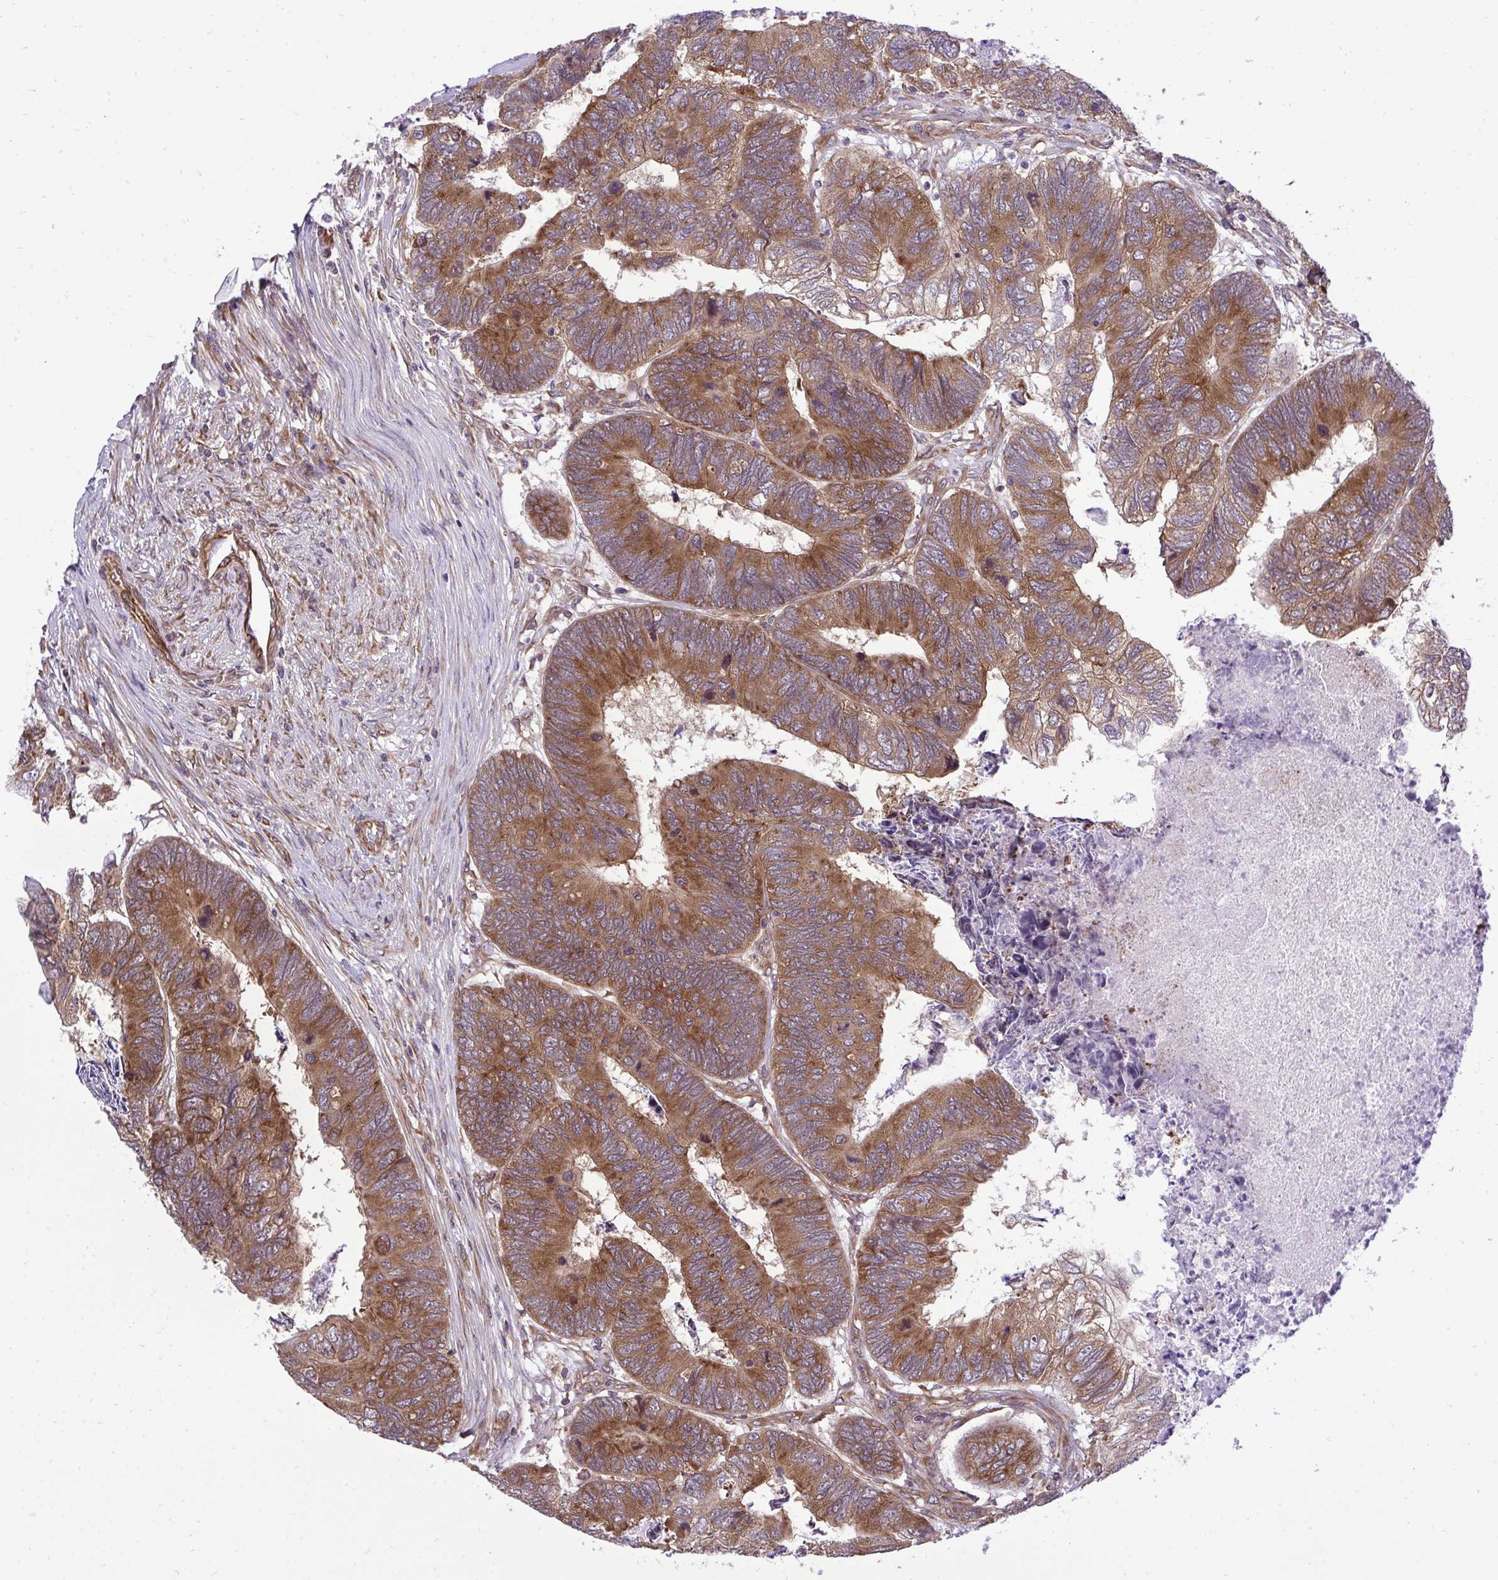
{"staining": {"intensity": "strong", "quantity": ">75%", "location": "cytoplasmic/membranous"}, "tissue": "colorectal cancer", "cell_type": "Tumor cells", "image_type": "cancer", "snomed": [{"axis": "morphology", "description": "Adenocarcinoma, NOS"}, {"axis": "topography", "description": "Colon"}], "caption": "Tumor cells reveal high levels of strong cytoplasmic/membranous expression in approximately >75% of cells in human colorectal cancer.", "gene": "RPS15", "patient": {"sex": "female", "age": 67}}